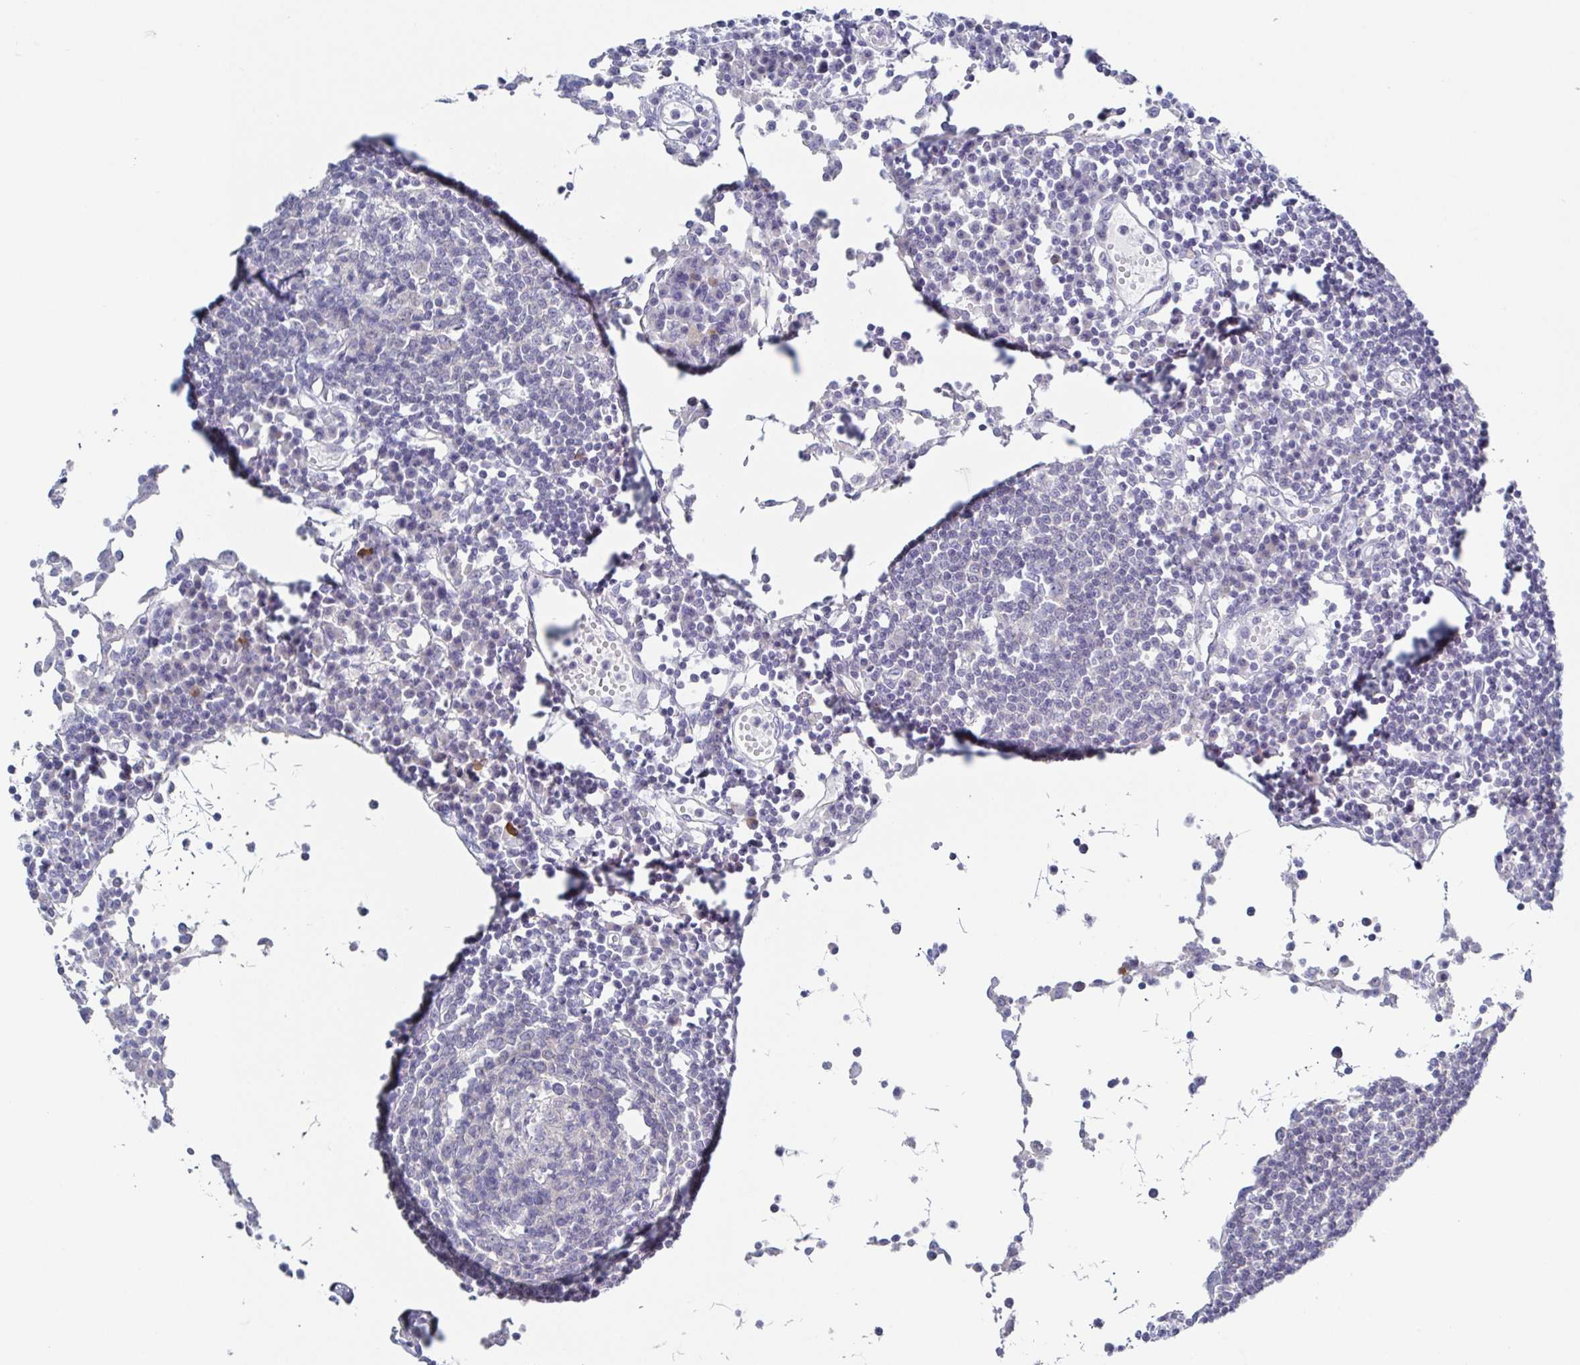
{"staining": {"intensity": "negative", "quantity": "none", "location": "none"}, "tissue": "lymph node", "cell_type": "Germinal center cells", "image_type": "normal", "snomed": [{"axis": "morphology", "description": "Normal tissue, NOS"}, {"axis": "topography", "description": "Lymph node"}], "caption": "Image shows no protein positivity in germinal center cells of benign lymph node.", "gene": "HTR2A", "patient": {"sex": "female", "age": 78}}